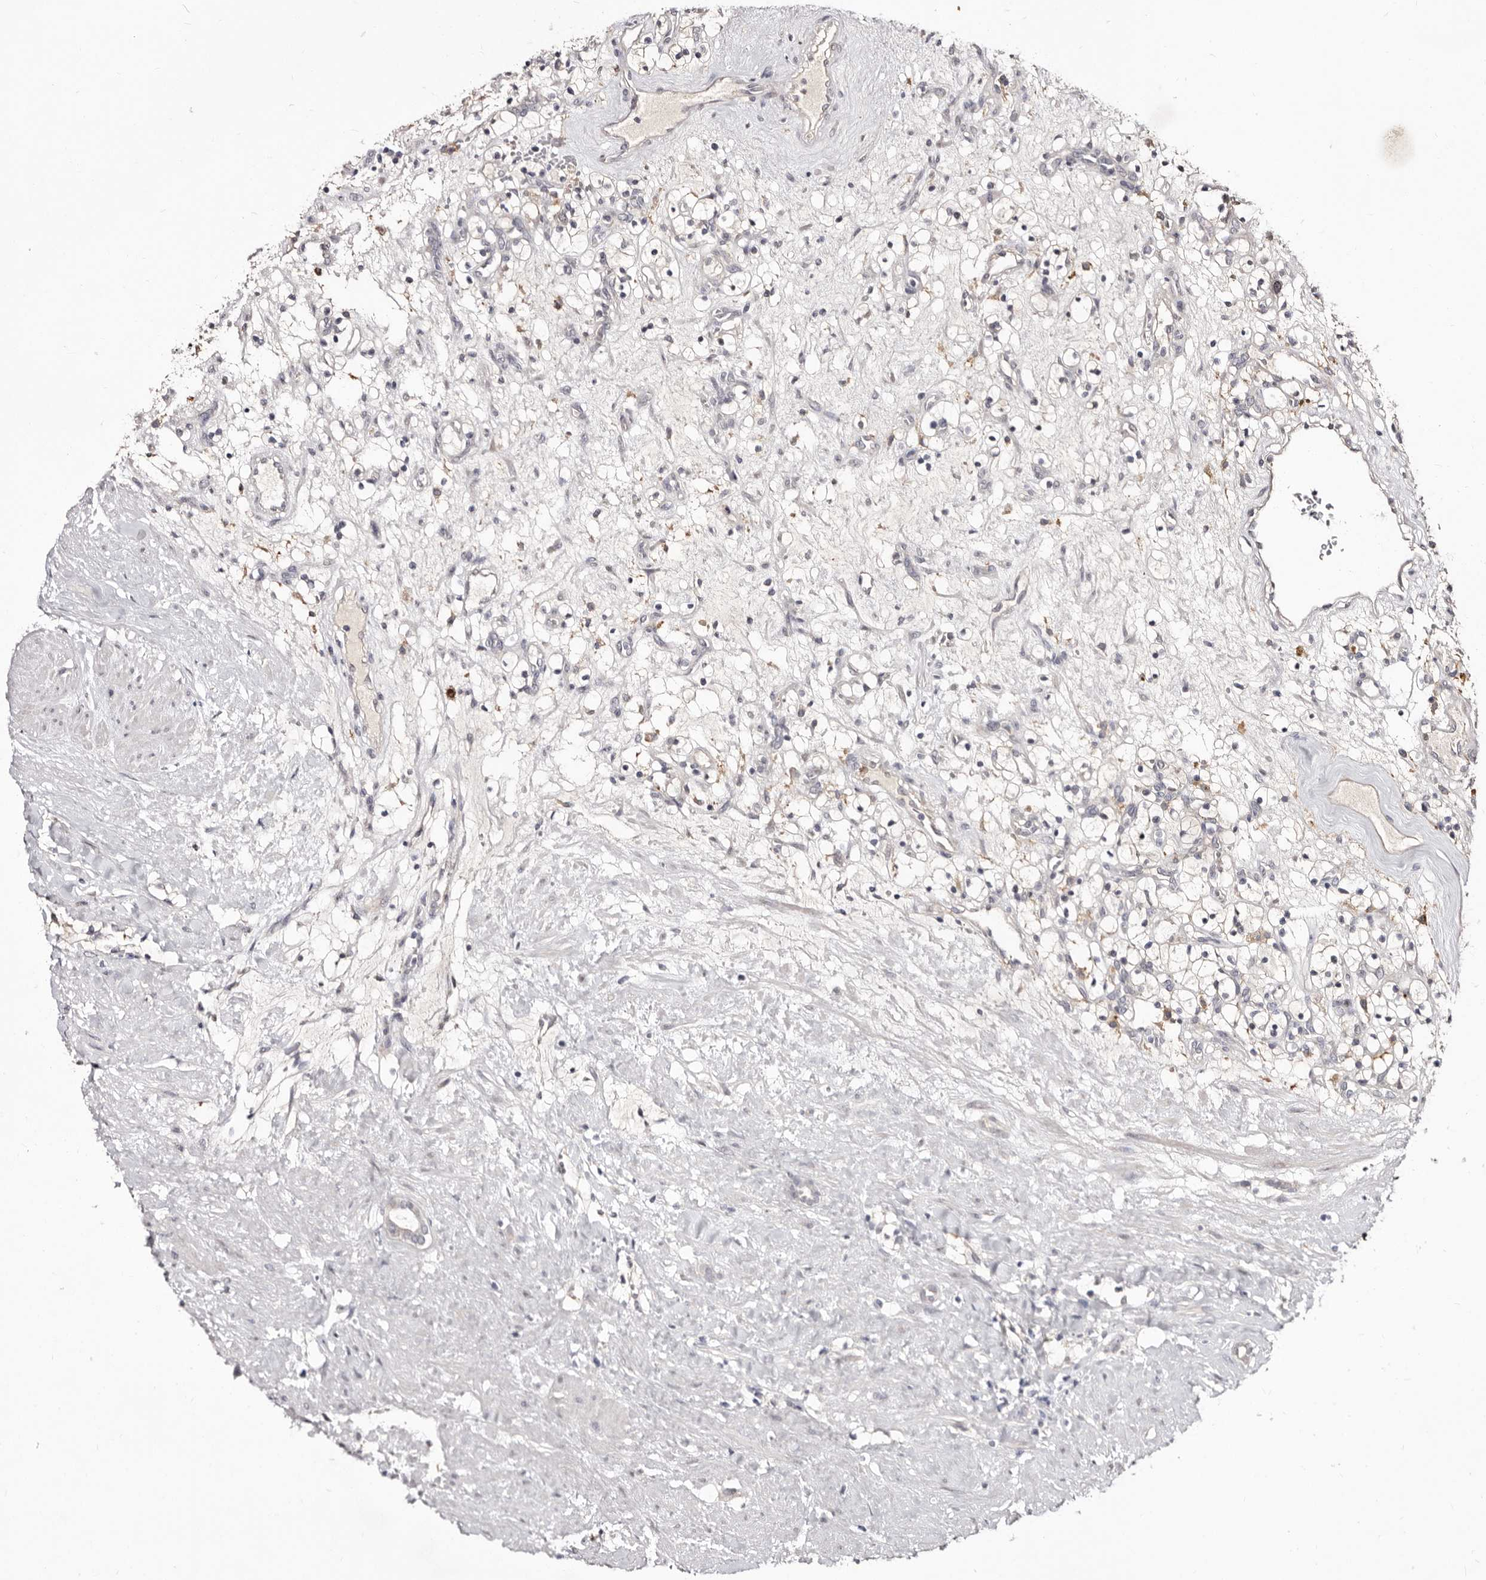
{"staining": {"intensity": "negative", "quantity": "none", "location": "none"}, "tissue": "renal cancer", "cell_type": "Tumor cells", "image_type": "cancer", "snomed": [{"axis": "morphology", "description": "Adenocarcinoma, NOS"}, {"axis": "topography", "description": "Kidney"}], "caption": "A histopathology image of renal cancer (adenocarcinoma) stained for a protein exhibits no brown staining in tumor cells. Nuclei are stained in blue.", "gene": "CDCA8", "patient": {"sex": "female", "age": 57}}